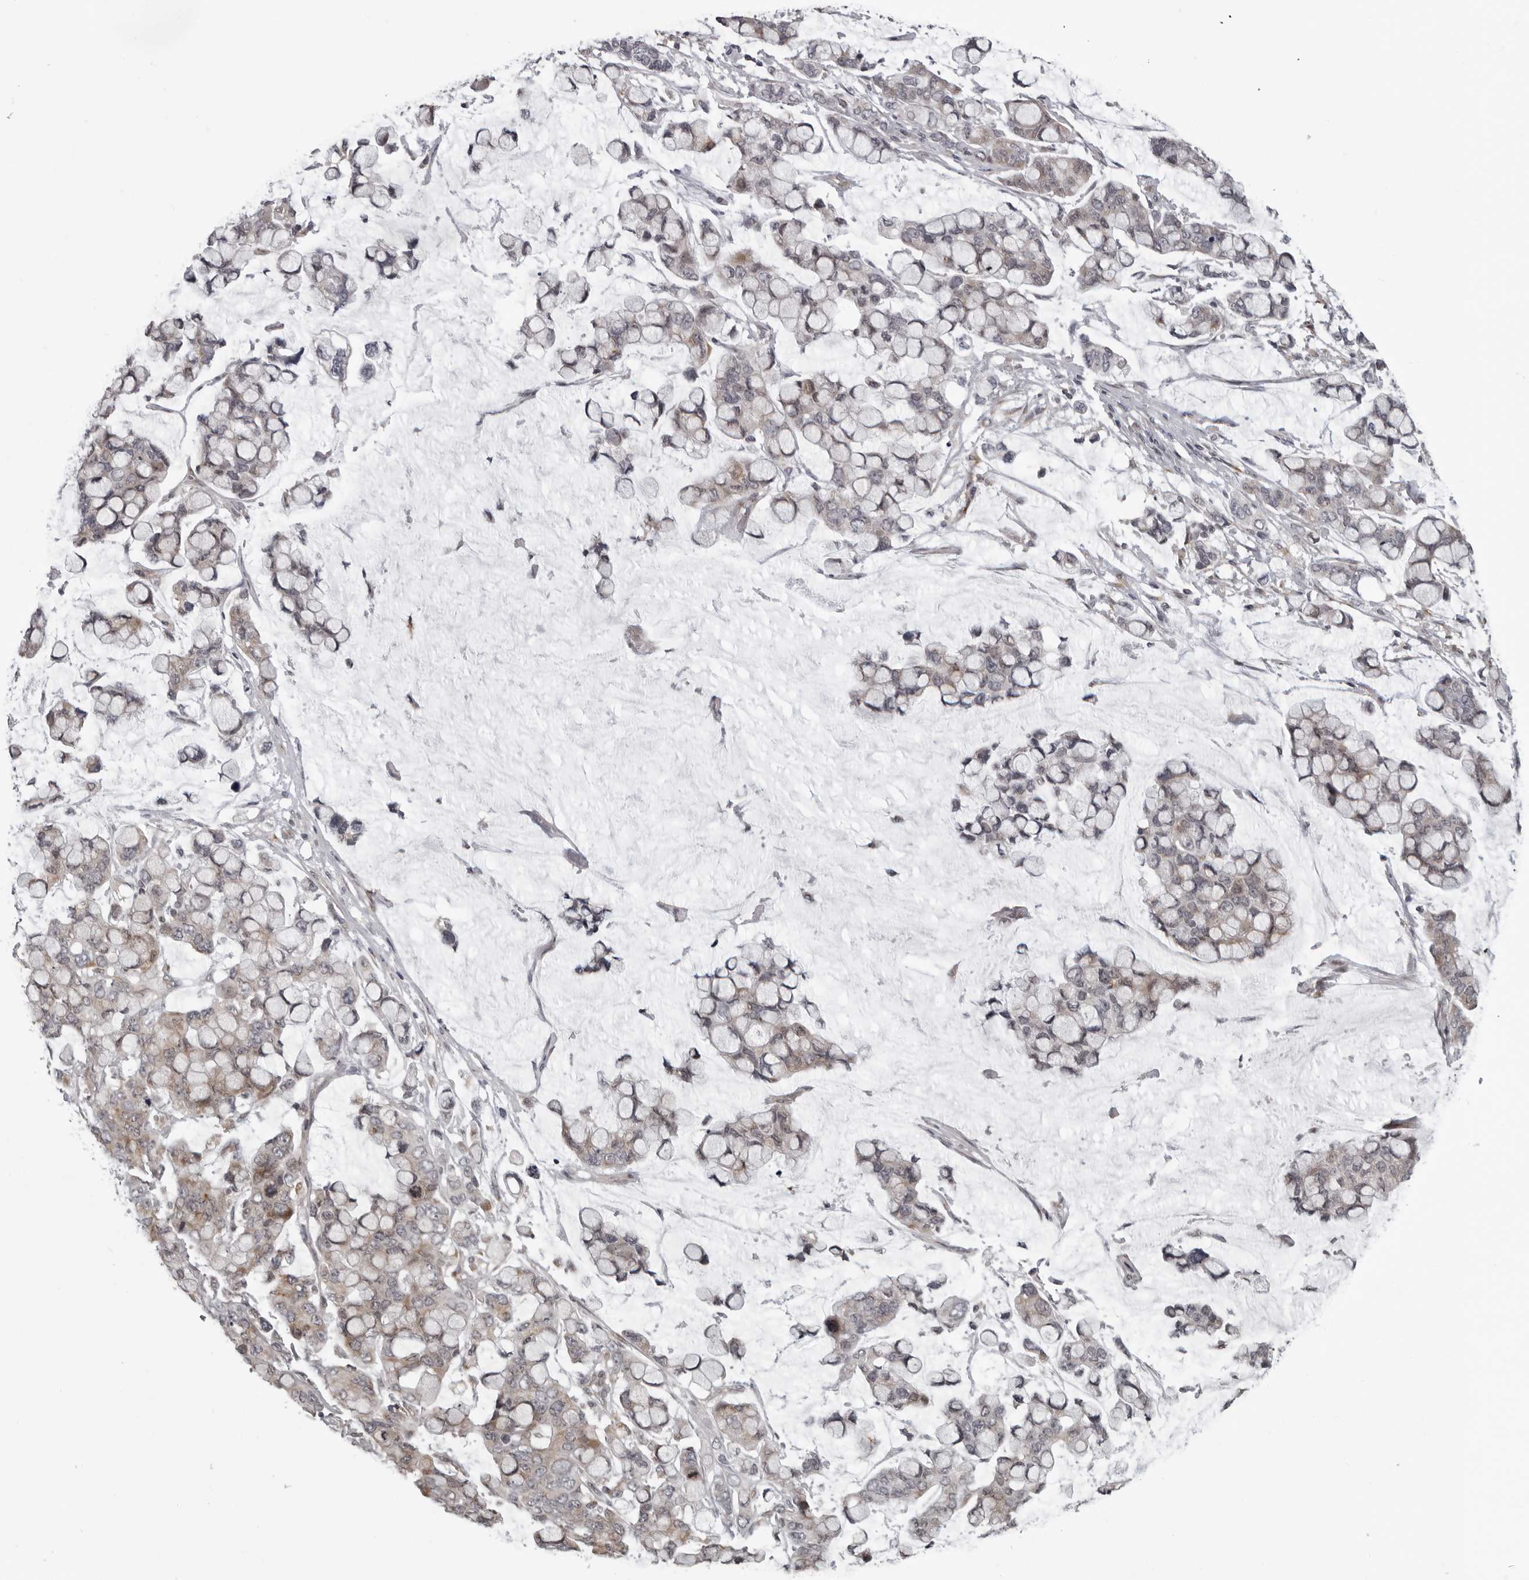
{"staining": {"intensity": "weak", "quantity": "25%-75%", "location": "cytoplasmic/membranous"}, "tissue": "stomach cancer", "cell_type": "Tumor cells", "image_type": "cancer", "snomed": [{"axis": "morphology", "description": "Adenocarcinoma, NOS"}, {"axis": "topography", "description": "Stomach, lower"}], "caption": "This is an image of IHC staining of stomach adenocarcinoma, which shows weak expression in the cytoplasmic/membranous of tumor cells.", "gene": "RTCA", "patient": {"sex": "male", "age": 84}}